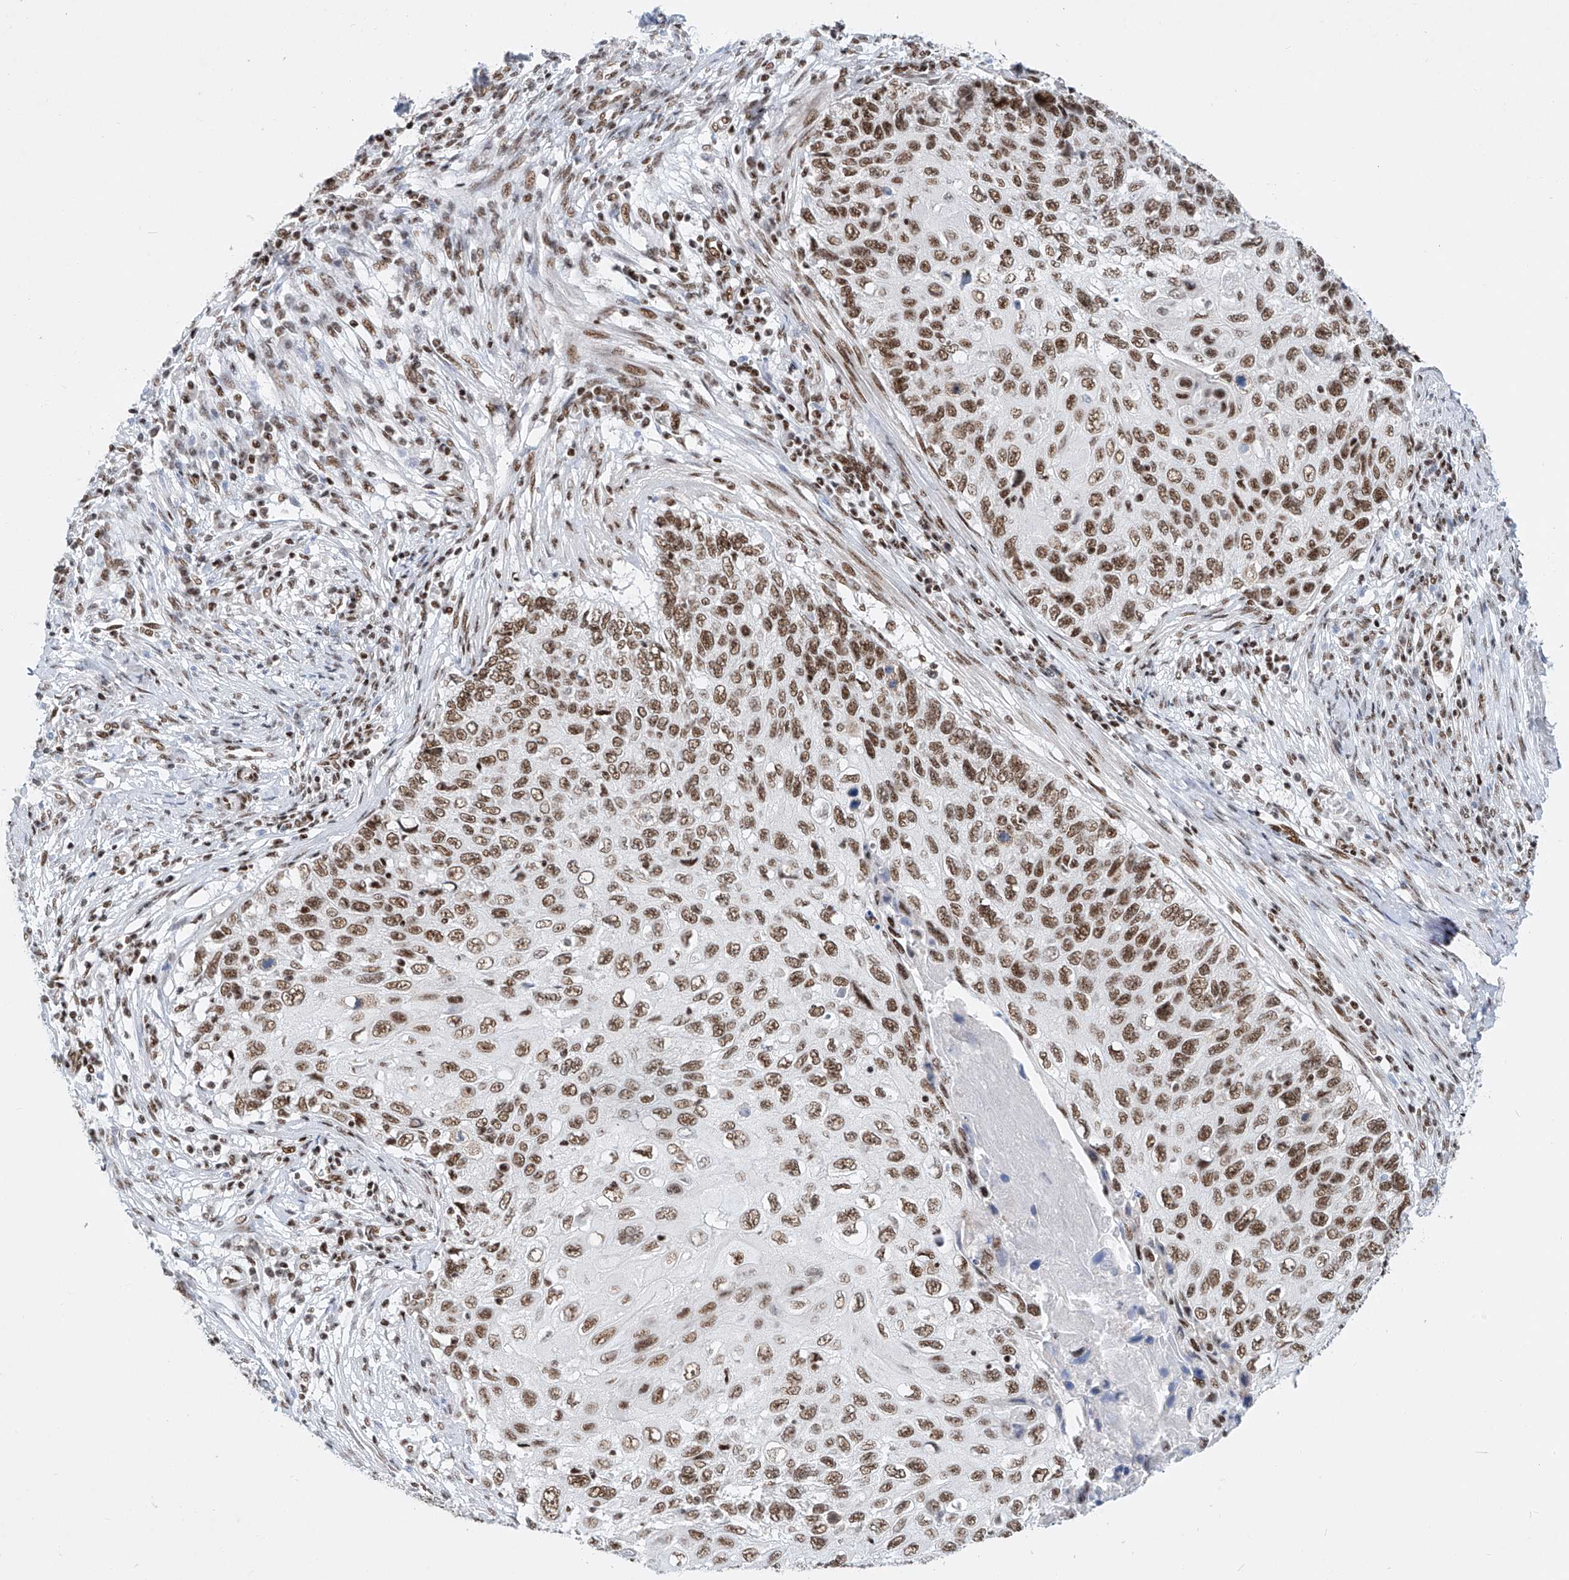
{"staining": {"intensity": "moderate", "quantity": ">75%", "location": "nuclear"}, "tissue": "cervical cancer", "cell_type": "Tumor cells", "image_type": "cancer", "snomed": [{"axis": "morphology", "description": "Squamous cell carcinoma, NOS"}, {"axis": "topography", "description": "Cervix"}], "caption": "IHC (DAB) staining of human squamous cell carcinoma (cervical) shows moderate nuclear protein positivity in about >75% of tumor cells. (Stains: DAB (3,3'-diaminobenzidine) in brown, nuclei in blue, Microscopy: brightfield microscopy at high magnification).", "gene": "TAF4", "patient": {"sex": "female", "age": 70}}